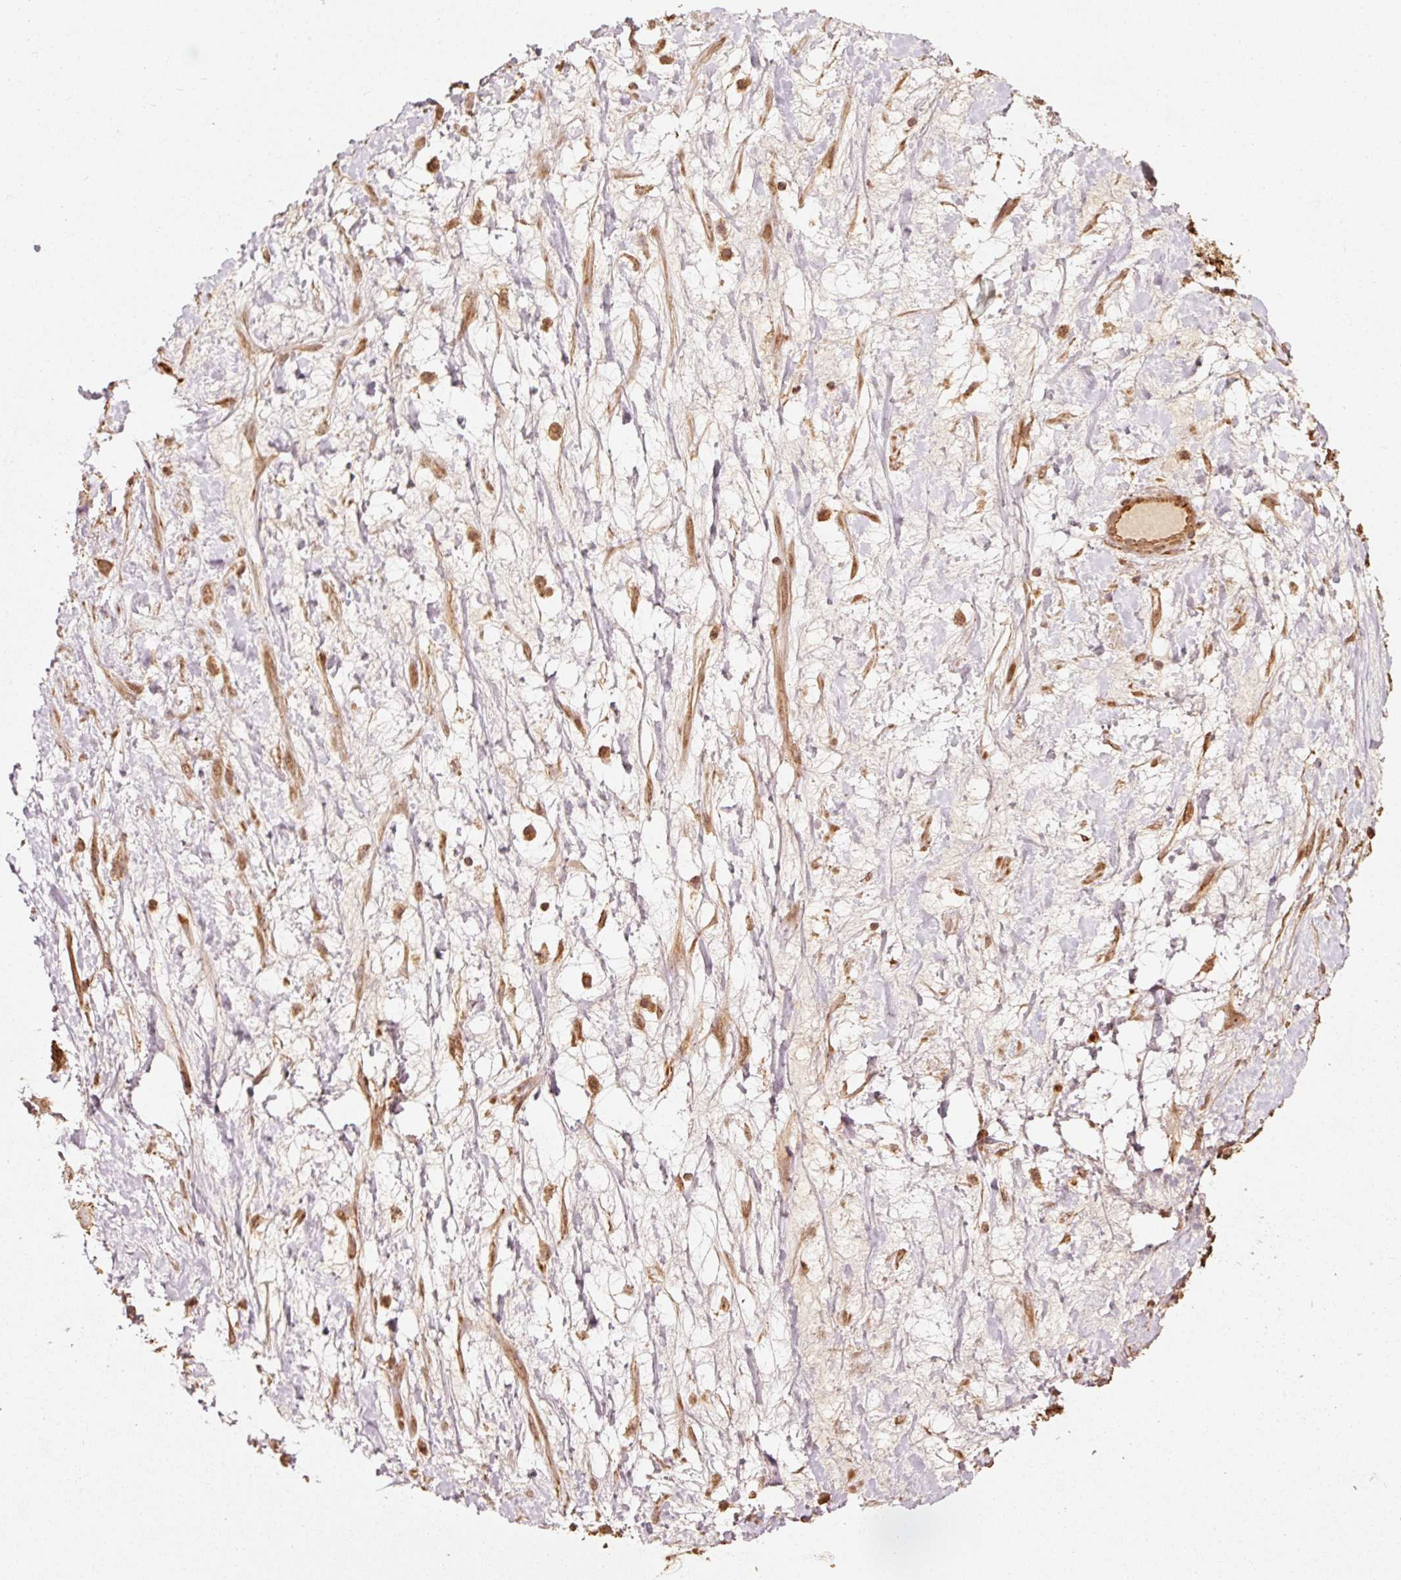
{"staining": {"intensity": "strong", "quantity": ">75%", "location": "cytoplasmic/membranous"}, "tissue": "ovarian cancer", "cell_type": "Tumor cells", "image_type": "cancer", "snomed": [{"axis": "morphology", "description": "Cystadenocarcinoma, serous, NOS"}, {"axis": "topography", "description": "Ovary"}], "caption": "Immunohistochemistry (DAB) staining of human ovarian cancer (serous cystadenocarcinoma) demonstrates strong cytoplasmic/membranous protein staining in about >75% of tumor cells.", "gene": "MRPL16", "patient": {"sex": "female", "age": 54}}